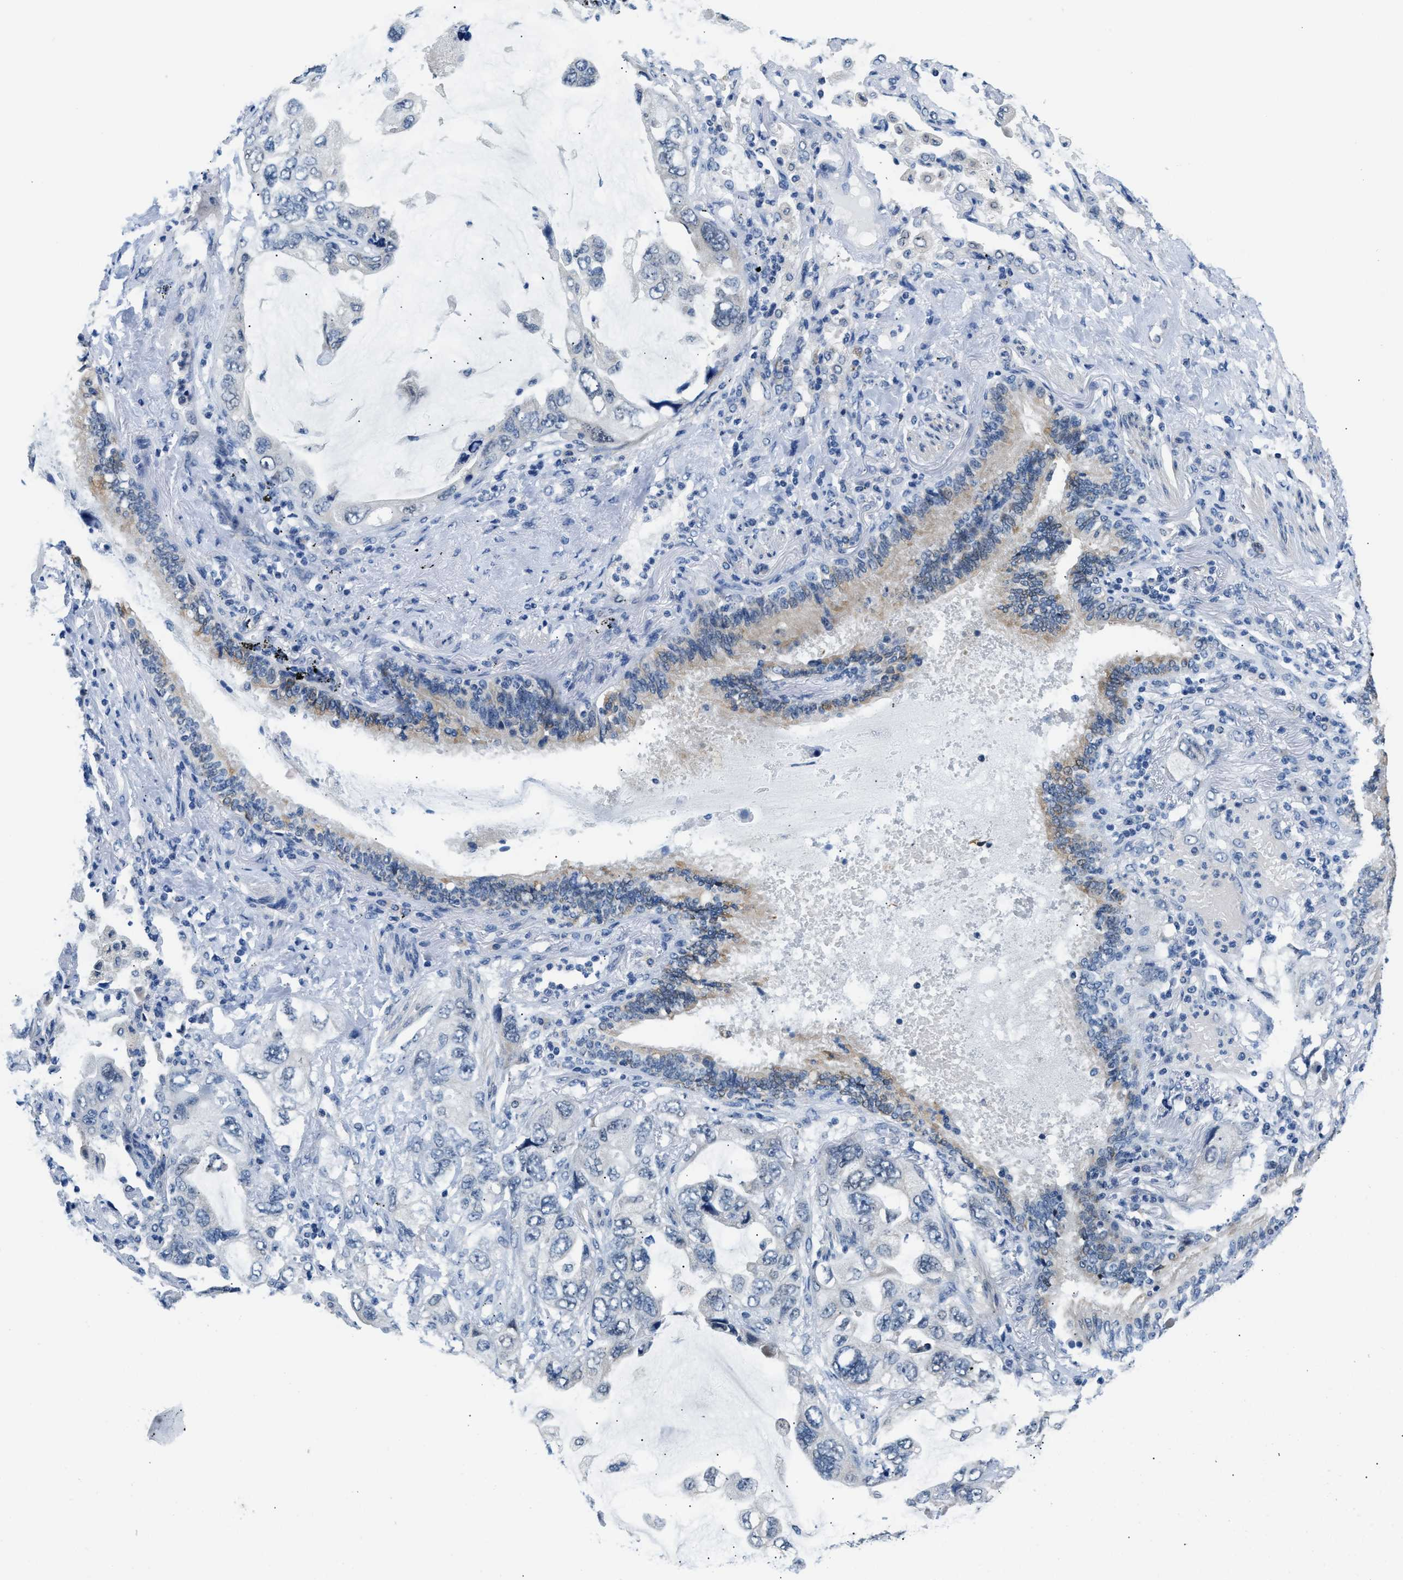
{"staining": {"intensity": "negative", "quantity": "none", "location": "none"}, "tissue": "lung cancer", "cell_type": "Tumor cells", "image_type": "cancer", "snomed": [{"axis": "morphology", "description": "Squamous cell carcinoma, NOS"}, {"axis": "topography", "description": "Lung"}], "caption": "This is an IHC micrograph of human lung squamous cell carcinoma. There is no staining in tumor cells.", "gene": "CLGN", "patient": {"sex": "female", "age": 73}}